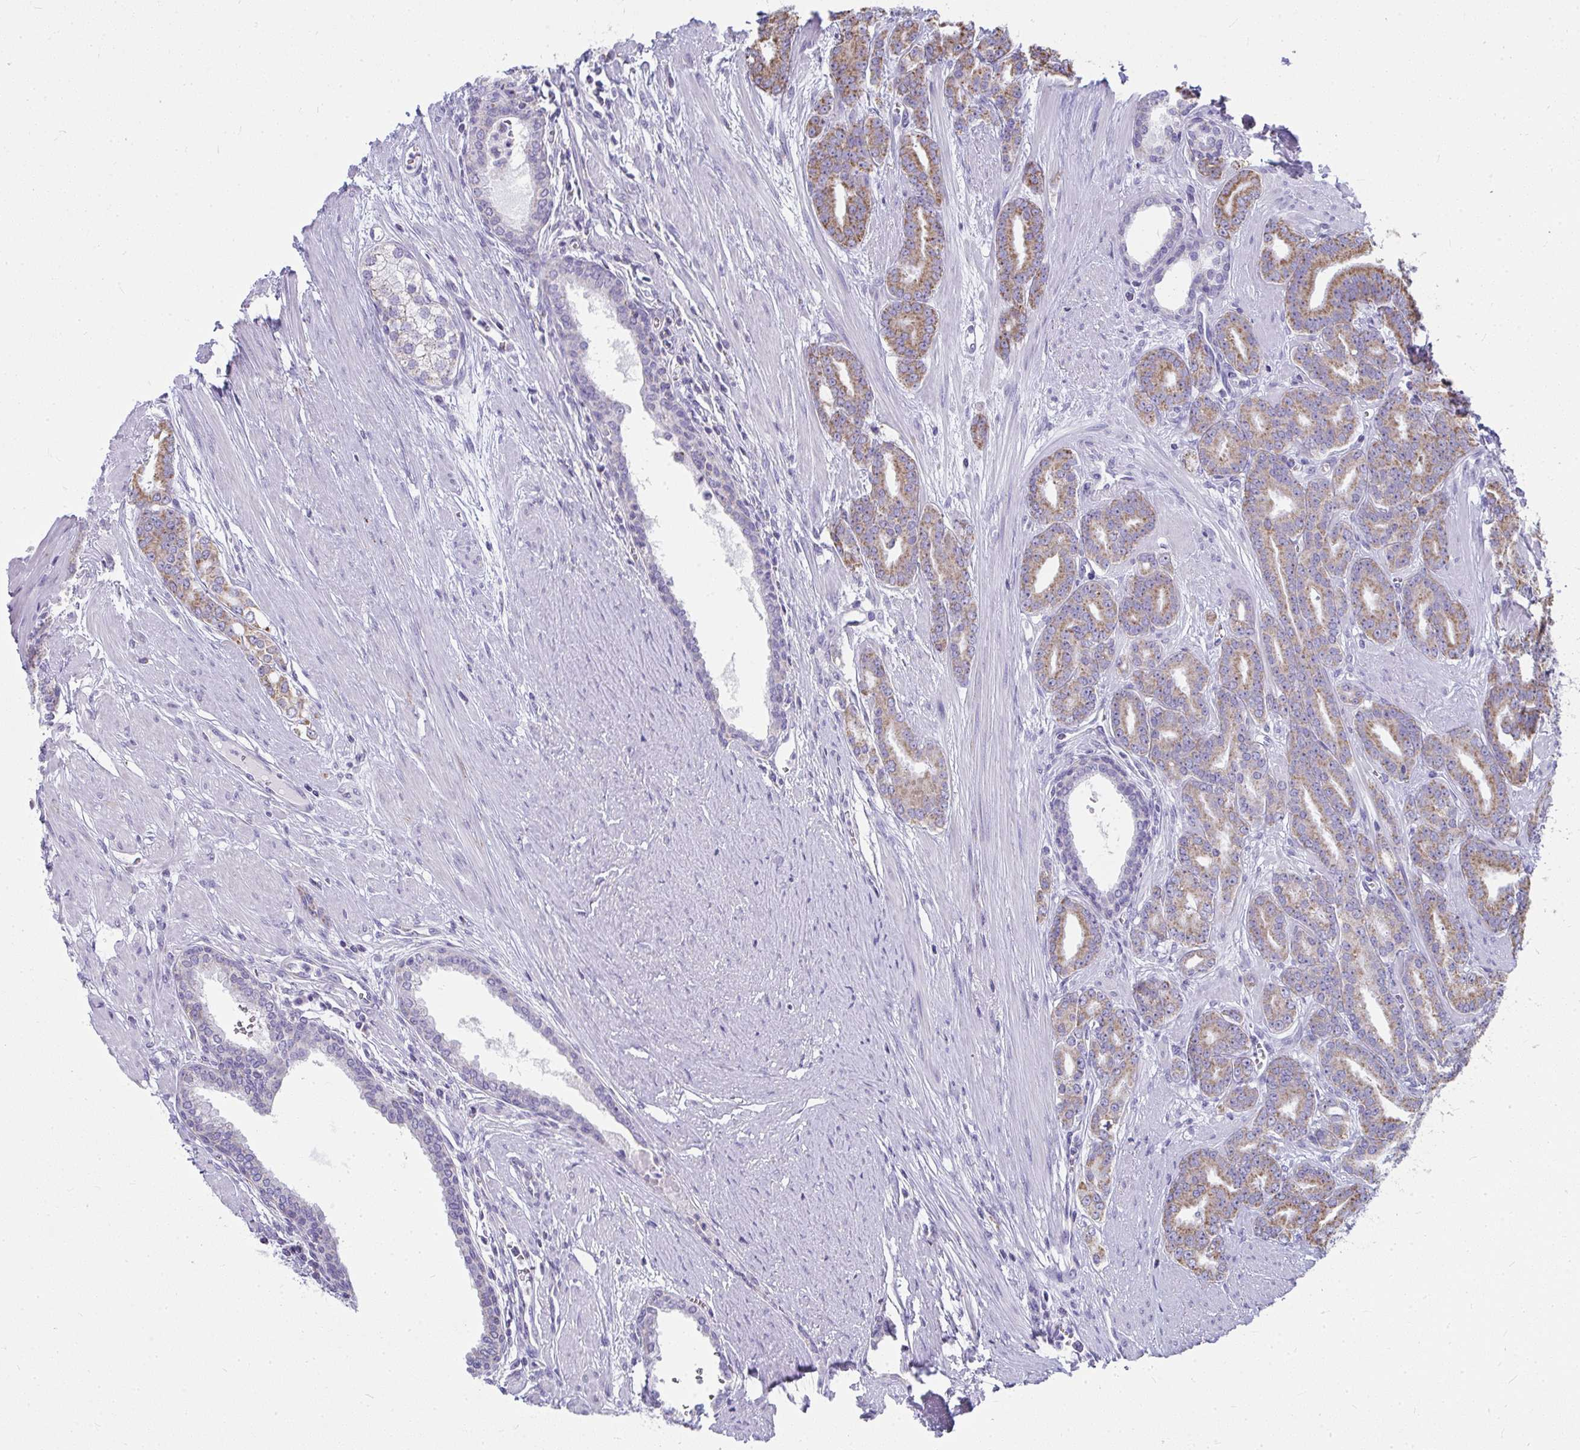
{"staining": {"intensity": "moderate", "quantity": ">75%", "location": "cytoplasmic/membranous"}, "tissue": "prostate cancer", "cell_type": "Tumor cells", "image_type": "cancer", "snomed": [{"axis": "morphology", "description": "Adenocarcinoma, High grade"}, {"axis": "topography", "description": "Prostate"}], "caption": "Immunohistochemical staining of prostate adenocarcinoma (high-grade) displays moderate cytoplasmic/membranous protein positivity in approximately >75% of tumor cells. Nuclei are stained in blue.", "gene": "SLC6A1", "patient": {"sex": "male", "age": 60}}